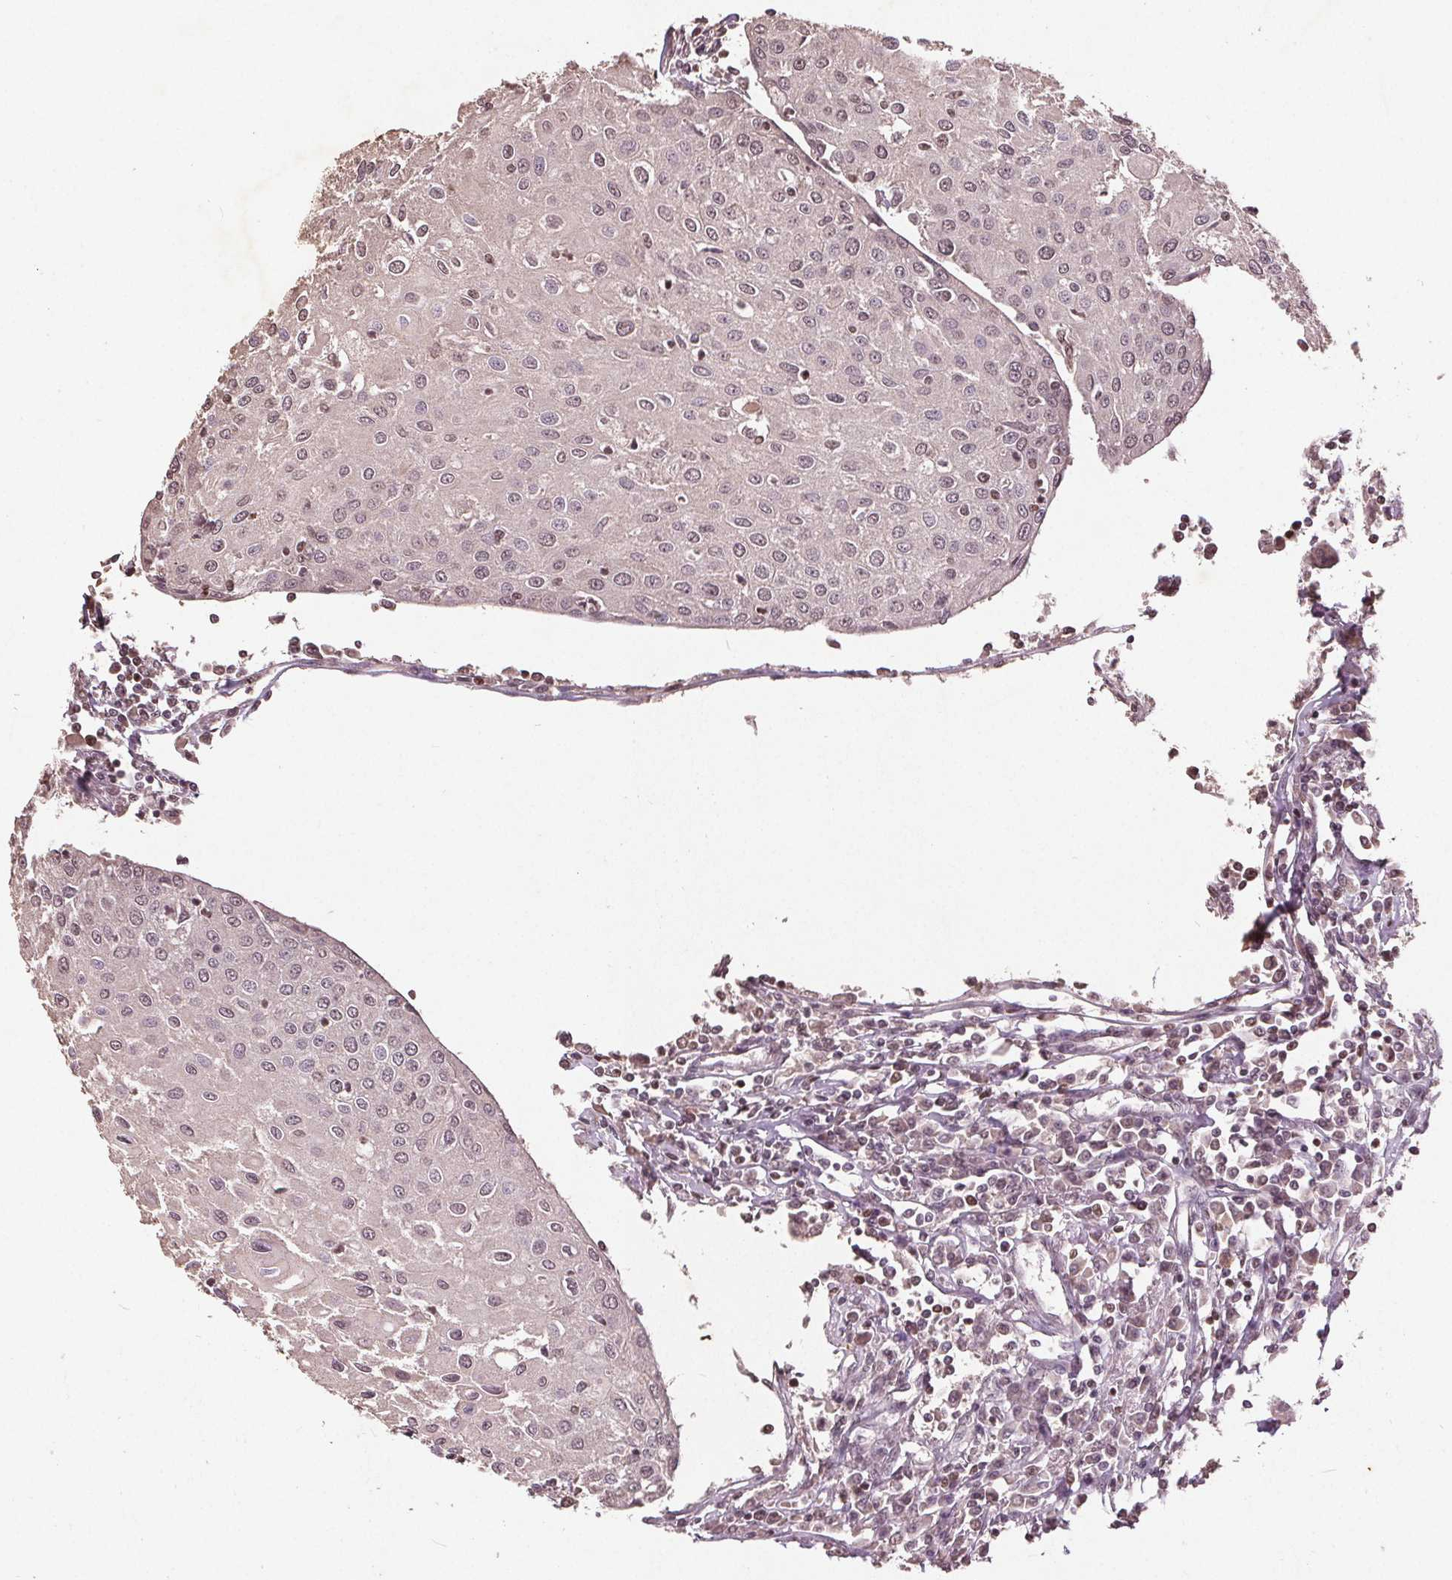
{"staining": {"intensity": "negative", "quantity": "none", "location": "none"}, "tissue": "urothelial cancer", "cell_type": "Tumor cells", "image_type": "cancer", "snomed": [{"axis": "morphology", "description": "Urothelial carcinoma, High grade"}, {"axis": "topography", "description": "Urinary bladder"}], "caption": "DAB (3,3'-diaminobenzidine) immunohistochemical staining of urothelial cancer reveals no significant positivity in tumor cells.", "gene": "DNMT3B", "patient": {"sex": "female", "age": 85}}